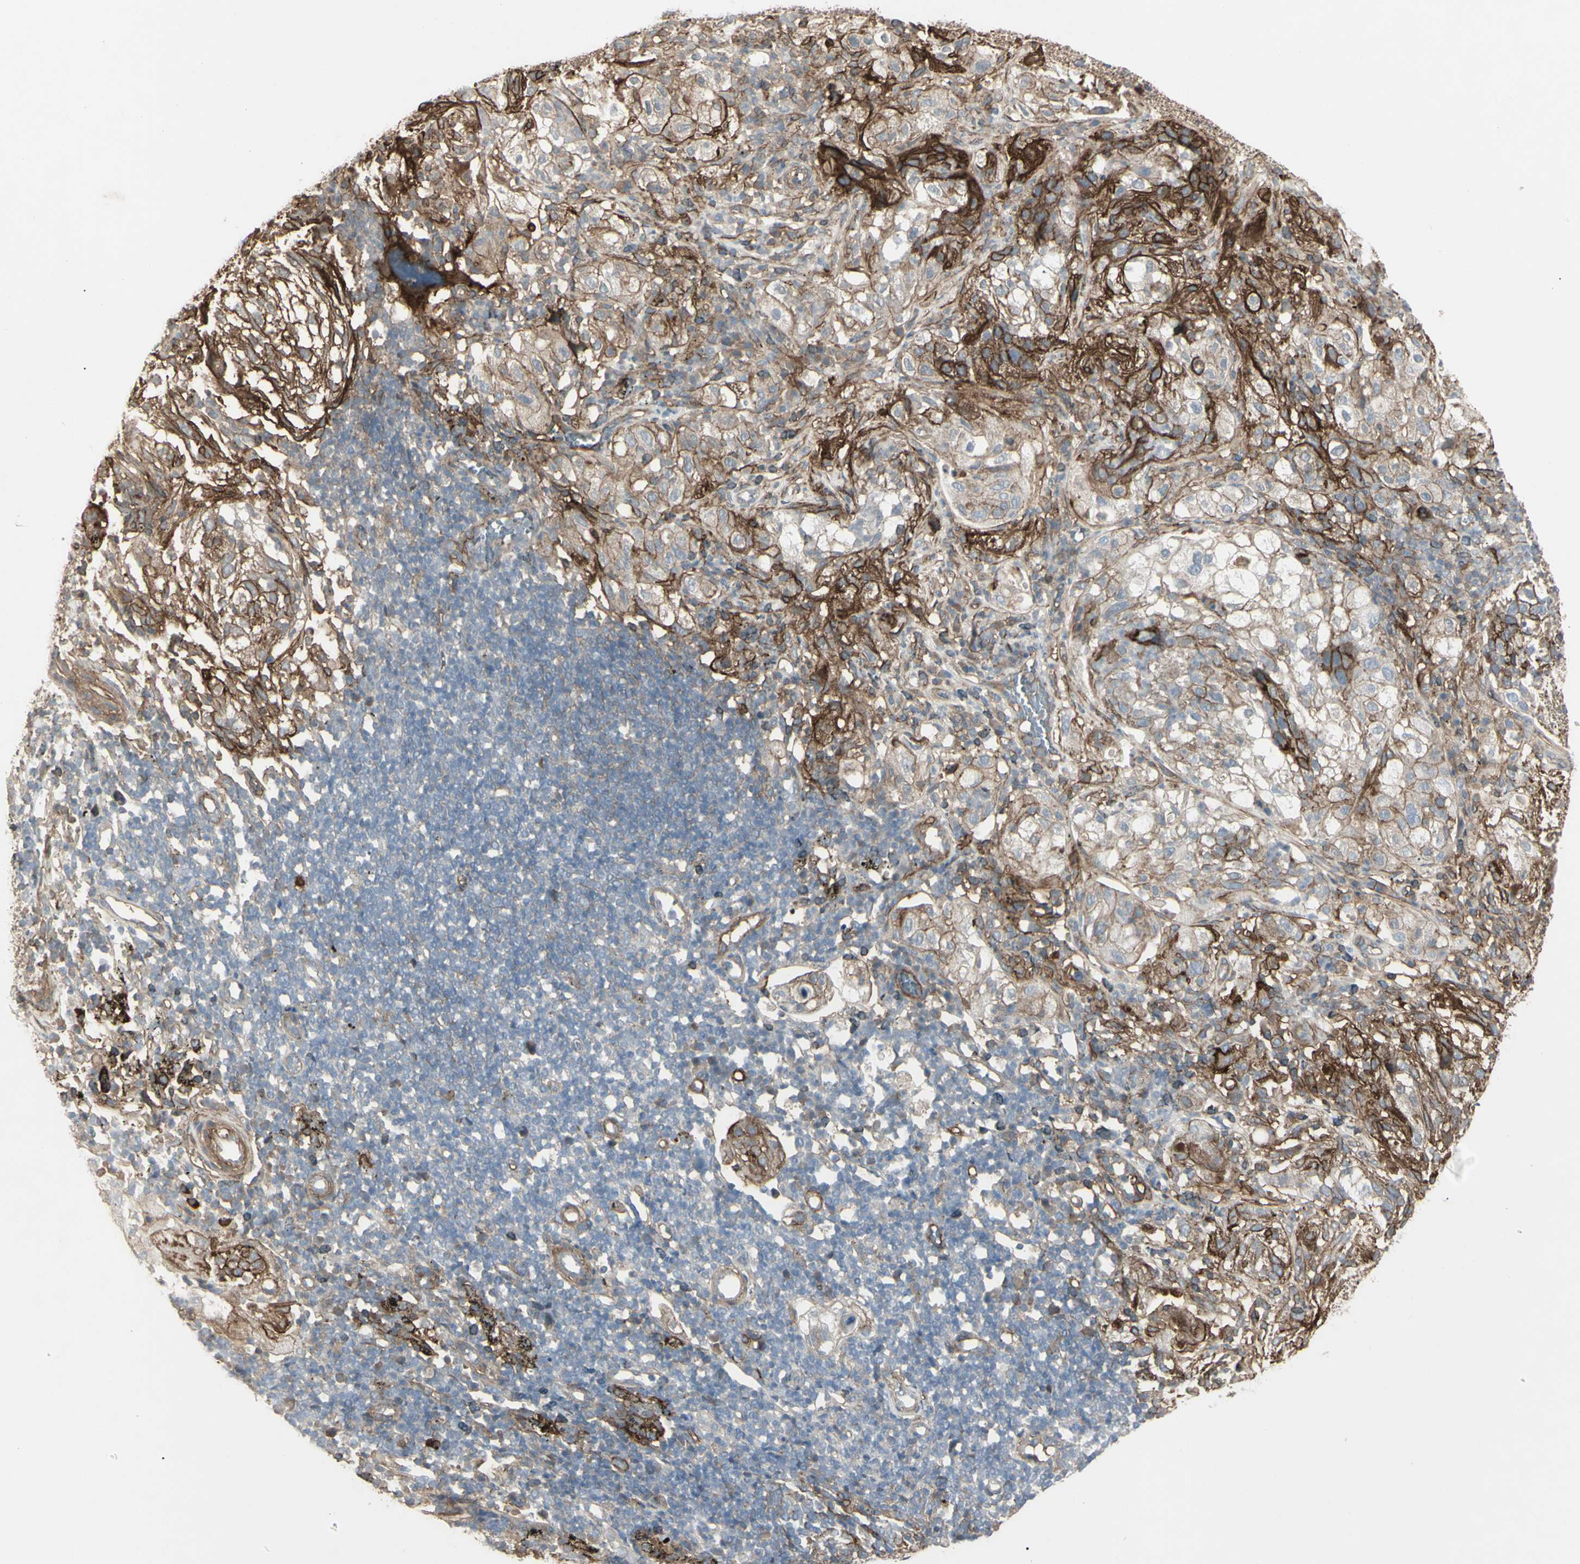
{"staining": {"intensity": "strong", "quantity": "25%-75%", "location": "cytoplasmic/membranous"}, "tissue": "lung cancer", "cell_type": "Tumor cells", "image_type": "cancer", "snomed": [{"axis": "morphology", "description": "Inflammation, NOS"}, {"axis": "morphology", "description": "Squamous cell carcinoma, NOS"}, {"axis": "topography", "description": "Lymph node"}, {"axis": "topography", "description": "Soft tissue"}, {"axis": "topography", "description": "Lung"}], "caption": "Human lung cancer stained for a protein (brown) displays strong cytoplasmic/membranous positive staining in about 25%-75% of tumor cells.", "gene": "CD276", "patient": {"sex": "male", "age": 66}}